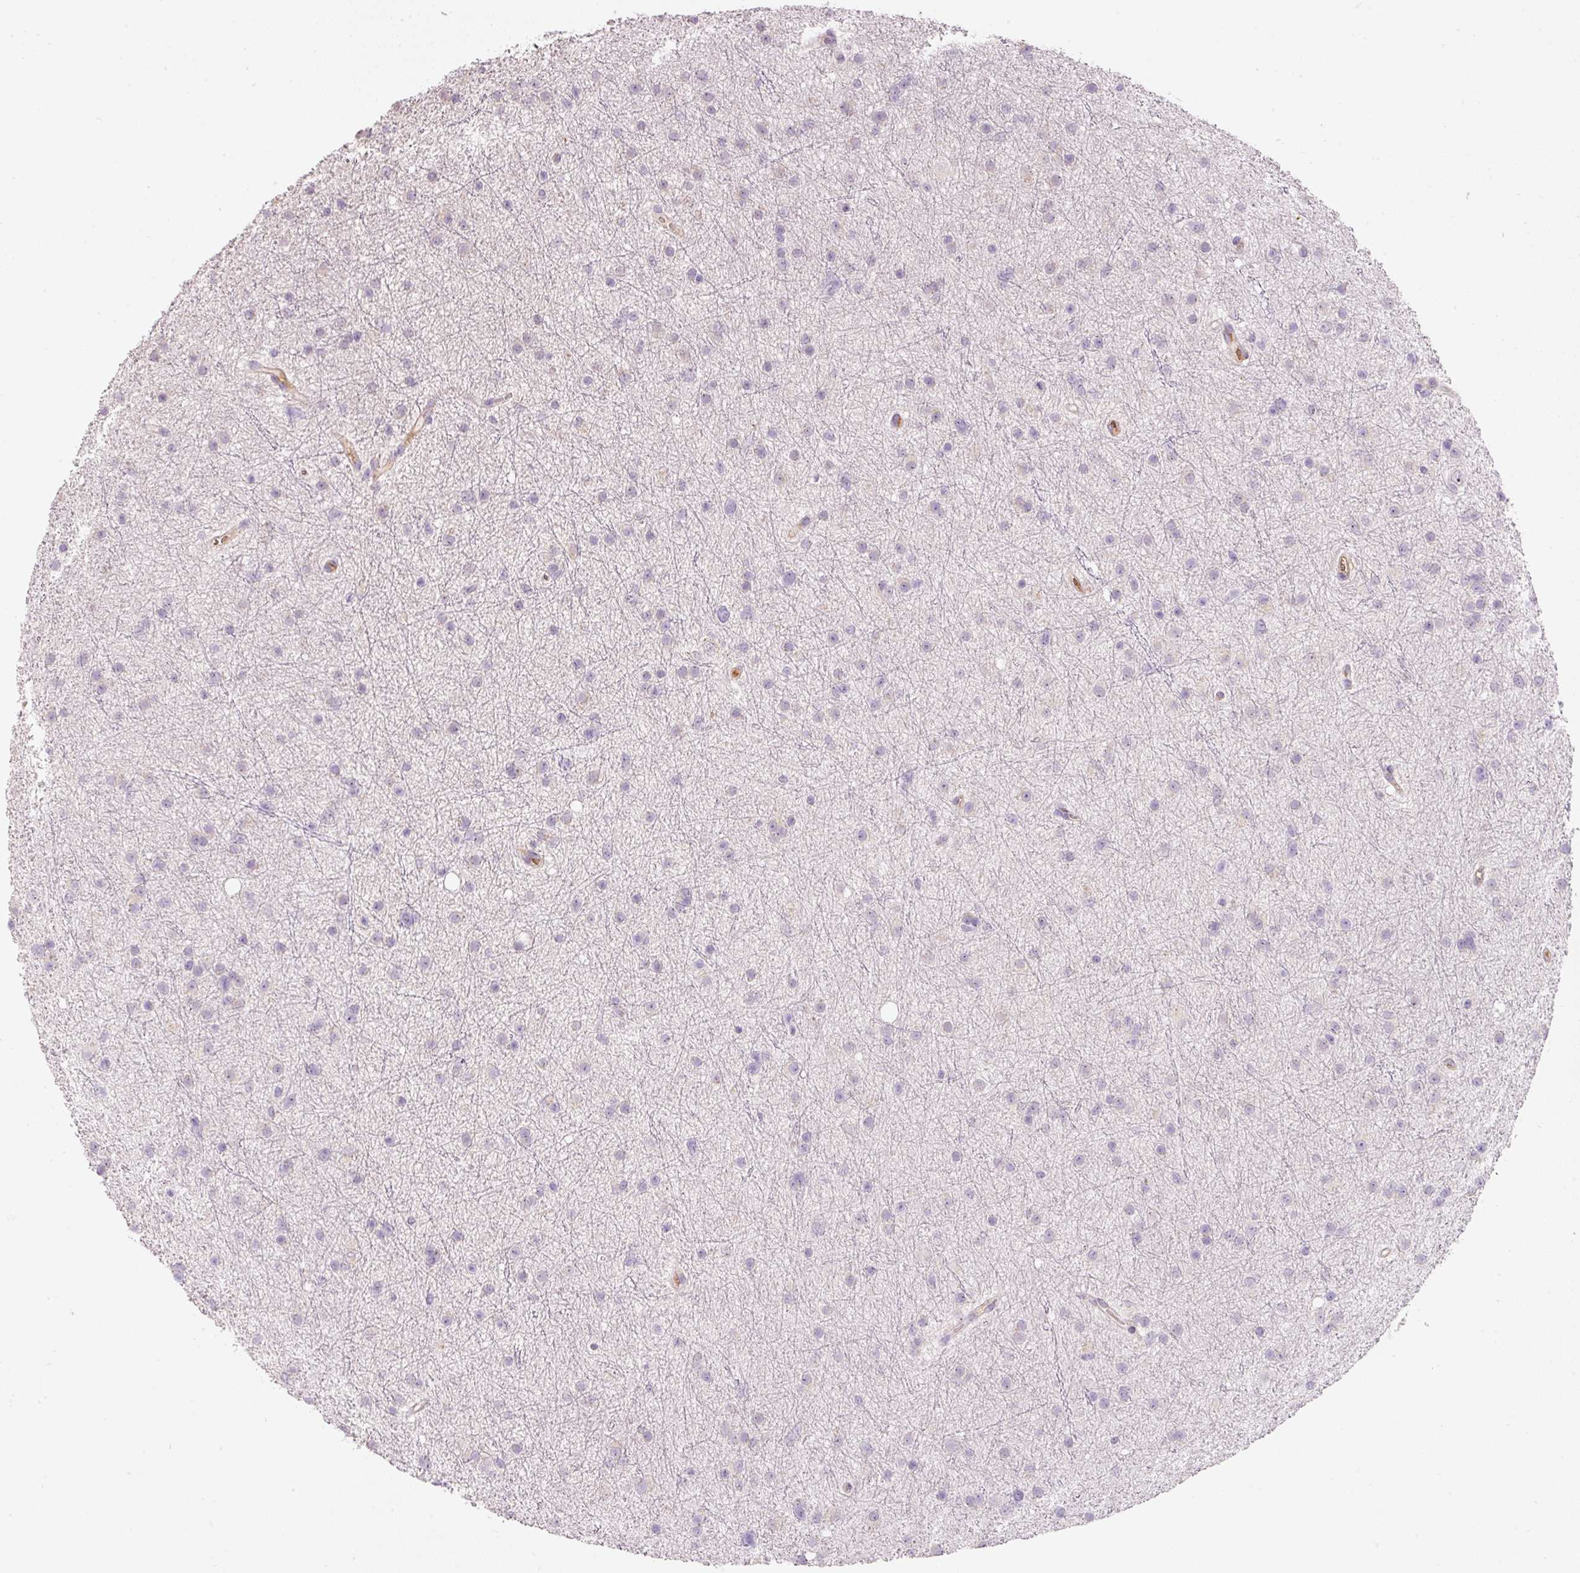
{"staining": {"intensity": "negative", "quantity": "none", "location": "none"}, "tissue": "glioma", "cell_type": "Tumor cells", "image_type": "cancer", "snomed": [{"axis": "morphology", "description": "Glioma, malignant, Low grade"}, {"axis": "topography", "description": "Cerebral cortex"}], "caption": "Immunohistochemical staining of human malignant low-grade glioma shows no significant positivity in tumor cells.", "gene": "TMEM37", "patient": {"sex": "female", "age": 39}}